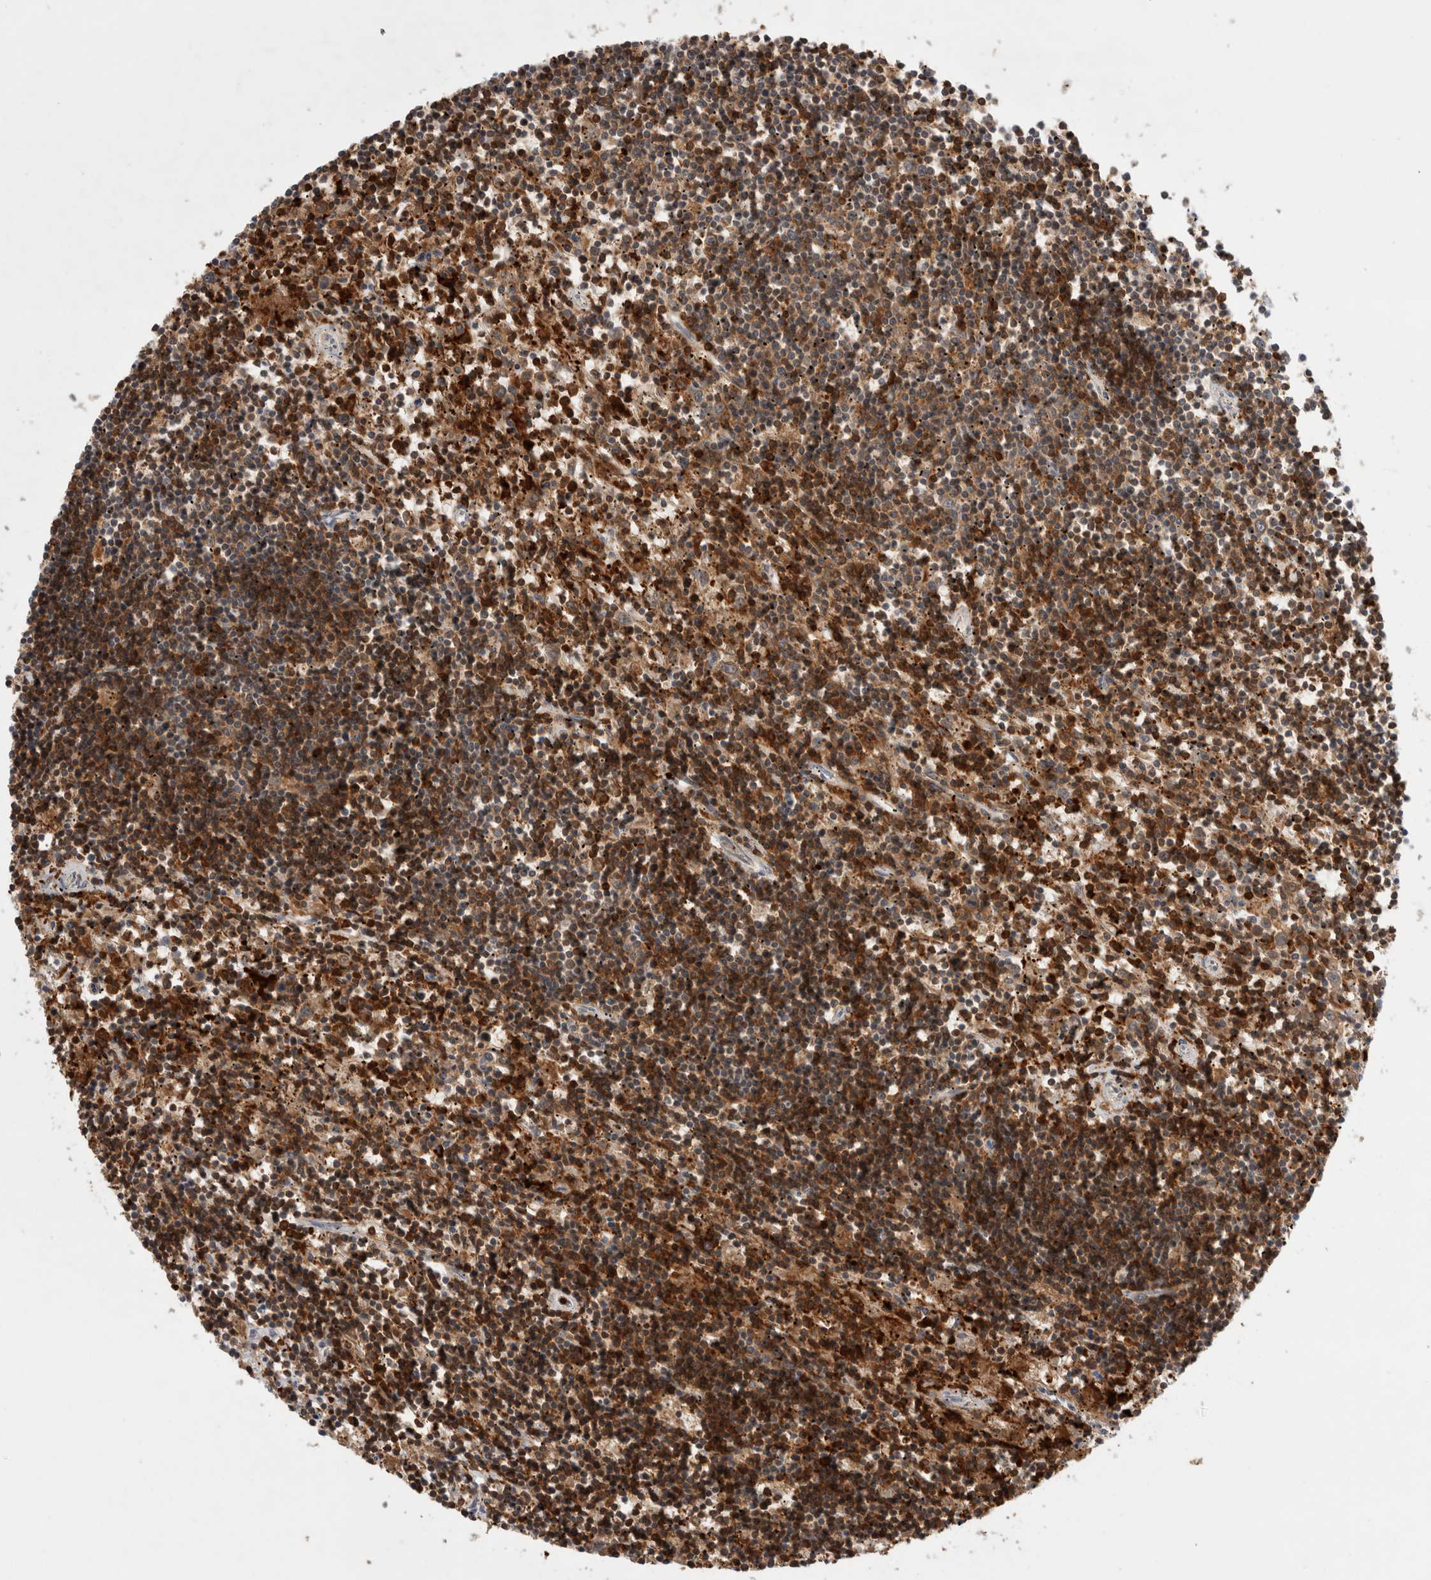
{"staining": {"intensity": "strong", "quantity": ">75%", "location": "cytoplasmic/membranous"}, "tissue": "lymphoma", "cell_type": "Tumor cells", "image_type": "cancer", "snomed": [{"axis": "morphology", "description": "Malignant lymphoma, non-Hodgkin's type, Low grade"}, {"axis": "topography", "description": "Spleen"}], "caption": "A brown stain labels strong cytoplasmic/membranous expression of a protein in low-grade malignant lymphoma, non-Hodgkin's type tumor cells.", "gene": "GFRA2", "patient": {"sex": "male", "age": 76}}